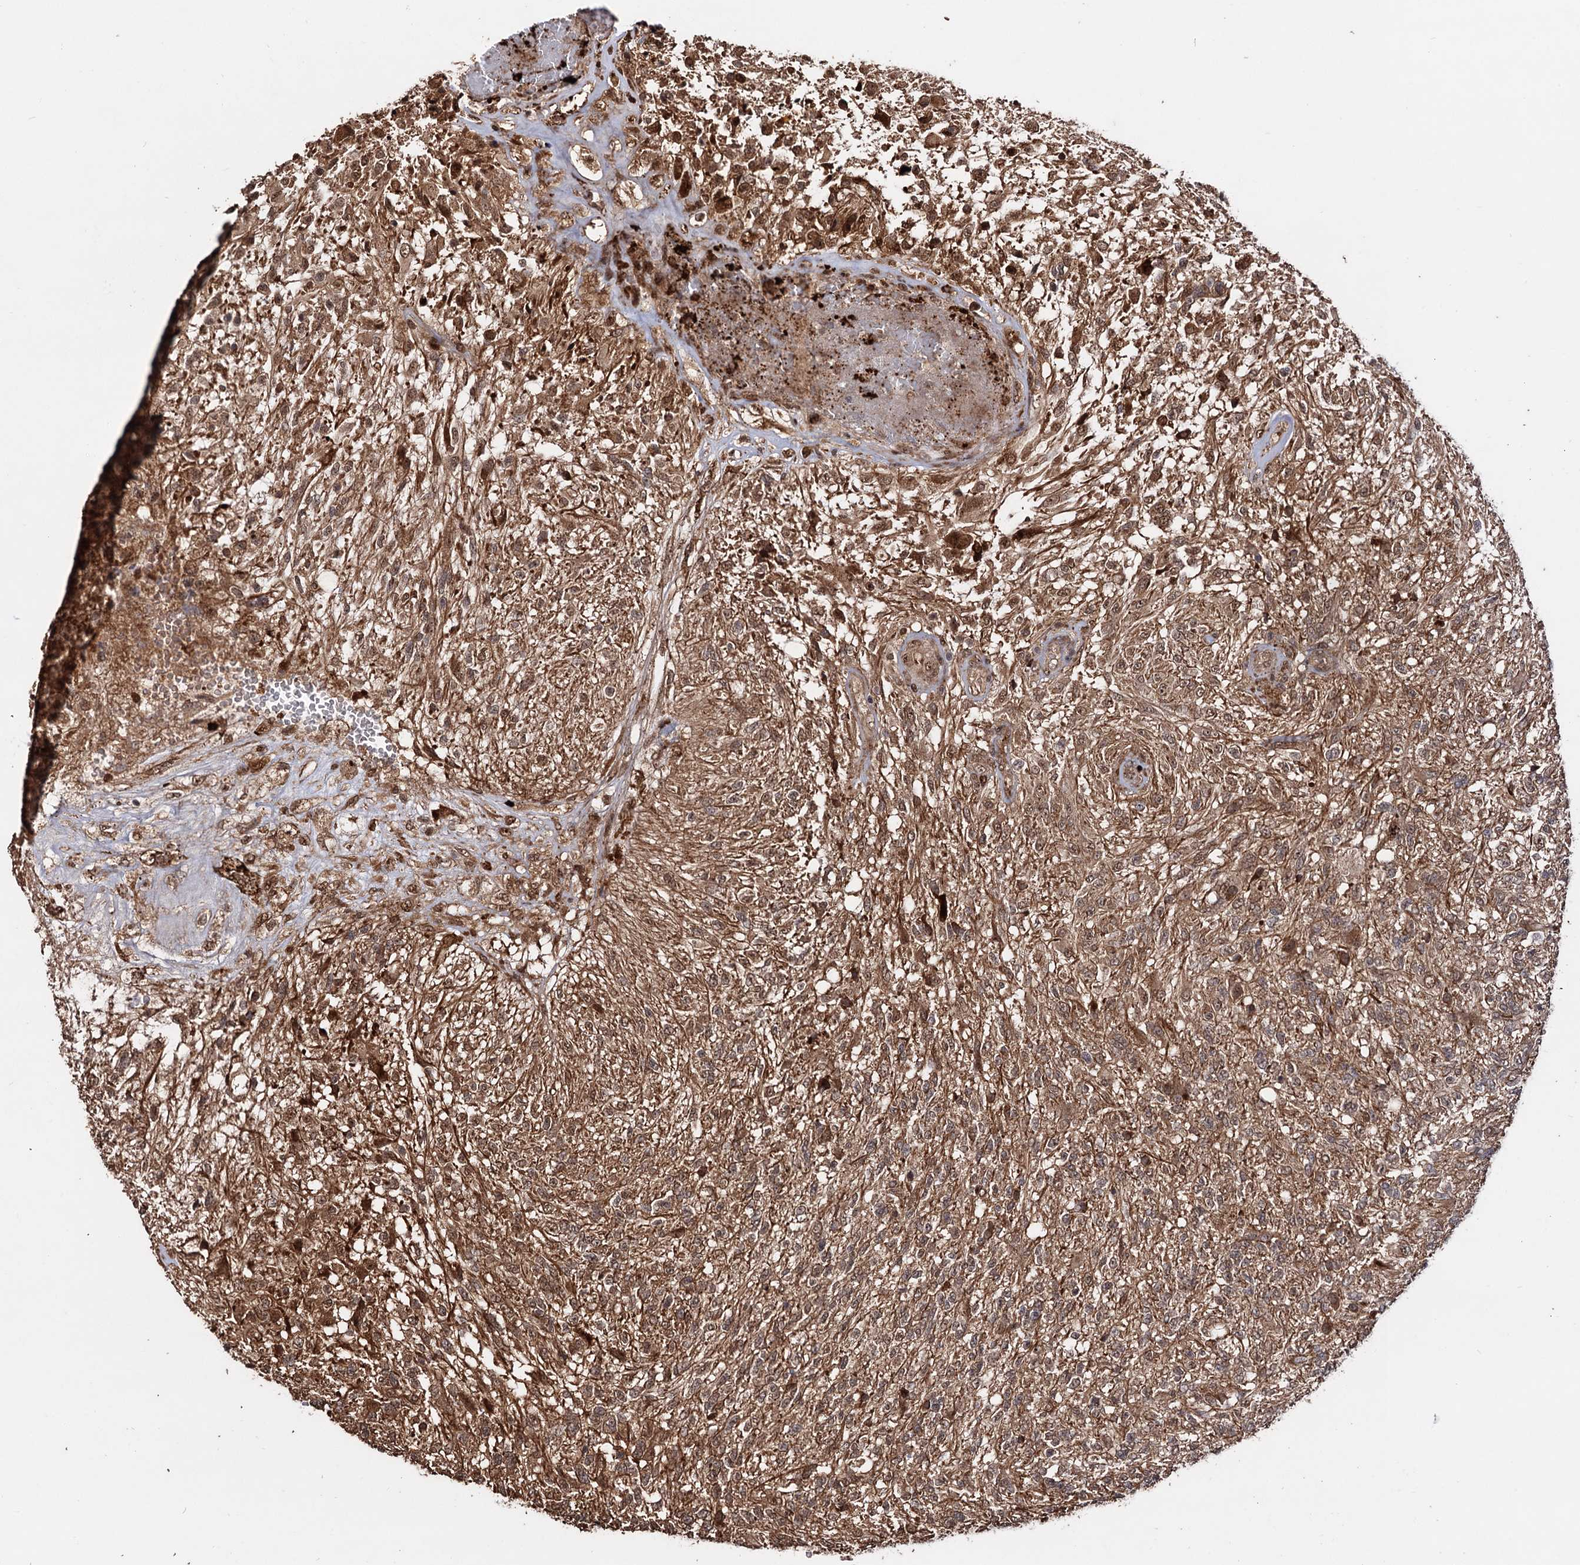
{"staining": {"intensity": "moderate", "quantity": ">75%", "location": "cytoplasmic/membranous,nuclear"}, "tissue": "glioma", "cell_type": "Tumor cells", "image_type": "cancer", "snomed": [{"axis": "morphology", "description": "Glioma, malignant, High grade"}, {"axis": "topography", "description": "Brain"}], "caption": "Immunohistochemistry (DAB) staining of malignant glioma (high-grade) displays moderate cytoplasmic/membranous and nuclear protein expression in approximately >75% of tumor cells.", "gene": "PIGB", "patient": {"sex": "male", "age": 56}}